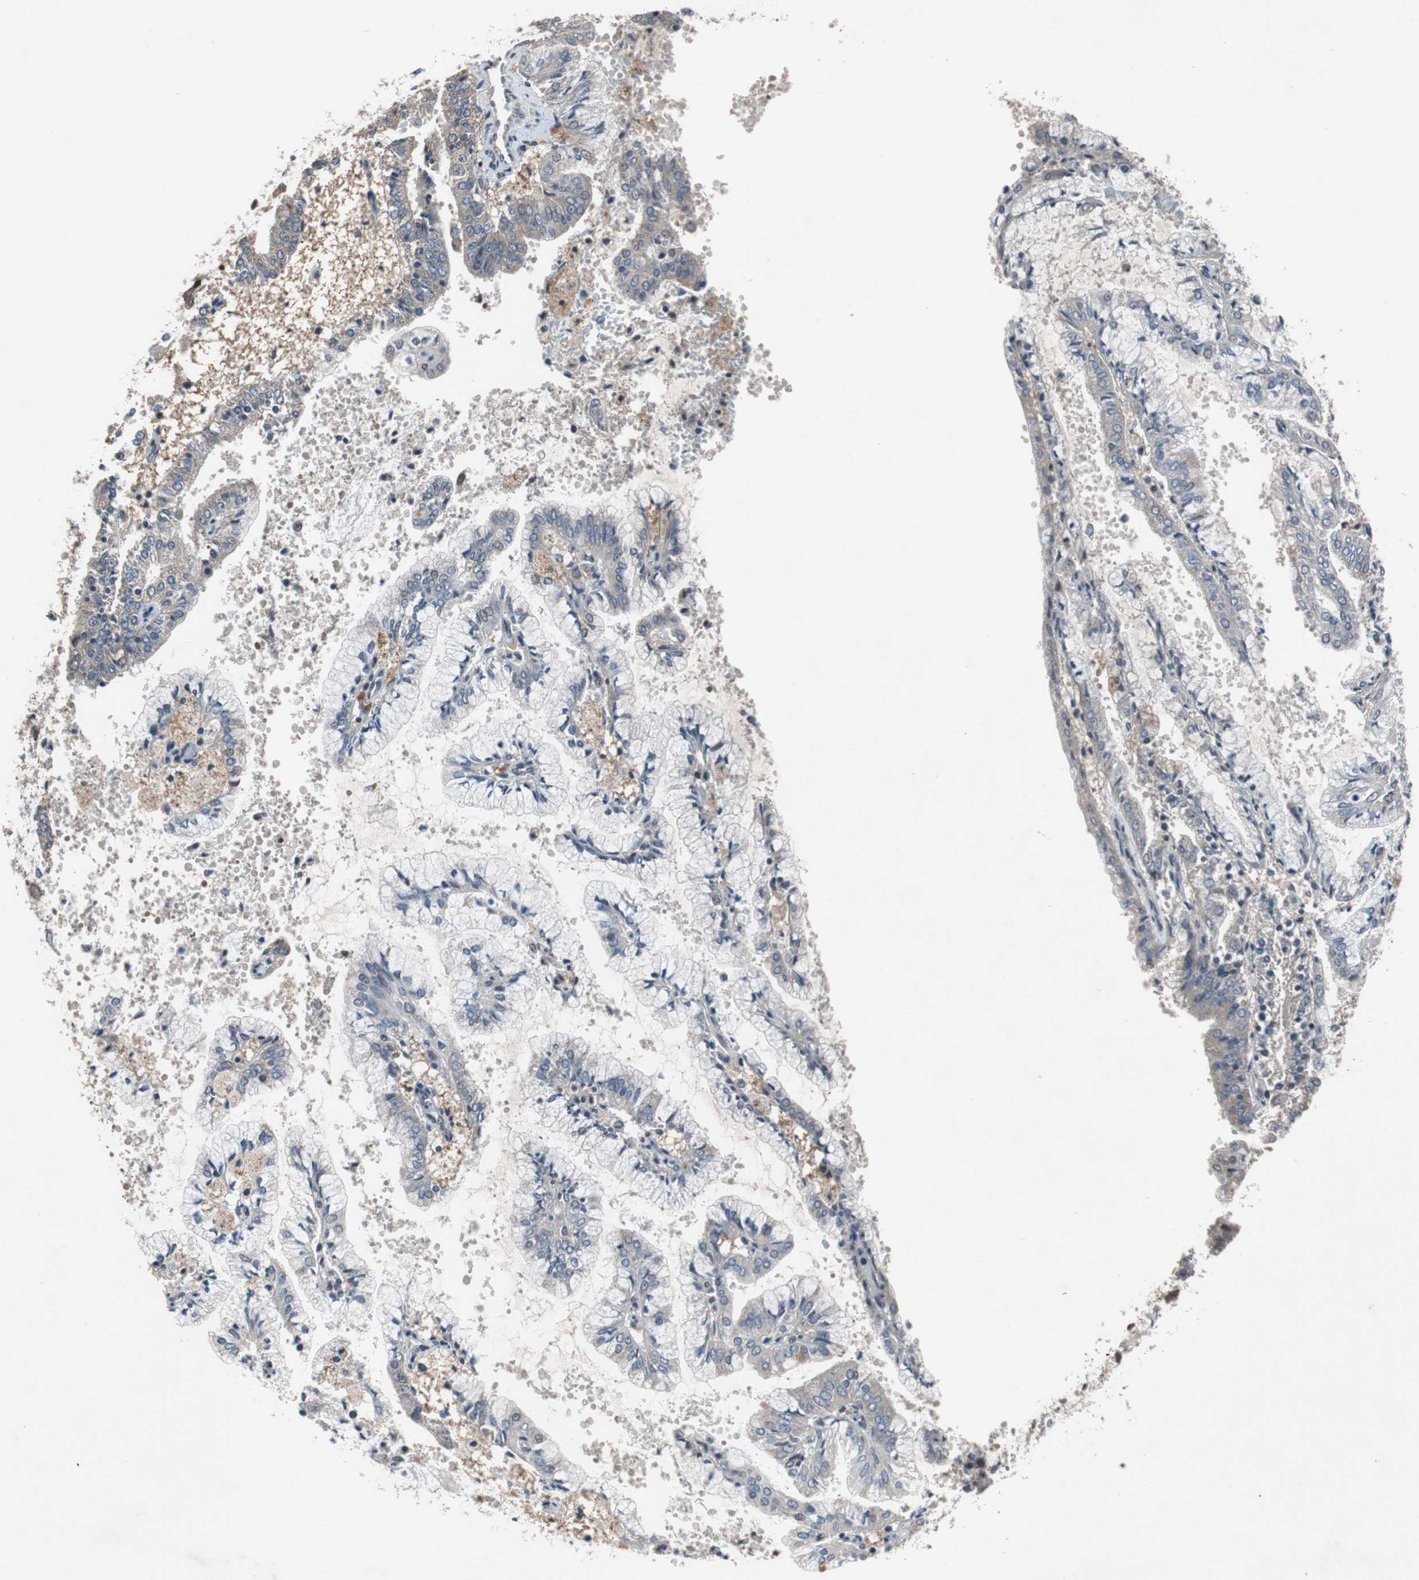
{"staining": {"intensity": "negative", "quantity": "none", "location": "none"}, "tissue": "endometrial cancer", "cell_type": "Tumor cells", "image_type": "cancer", "snomed": [{"axis": "morphology", "description": "Adenocarcinoma, NOS"}, {"axis": "topography", "description": "Endometrium"}], "caption": "Protein analysis of endometrial cancer demonstrates no significant staining in tumor cells.", "gene": "TP63", "patient": {"sex": "female", "age": 63}}